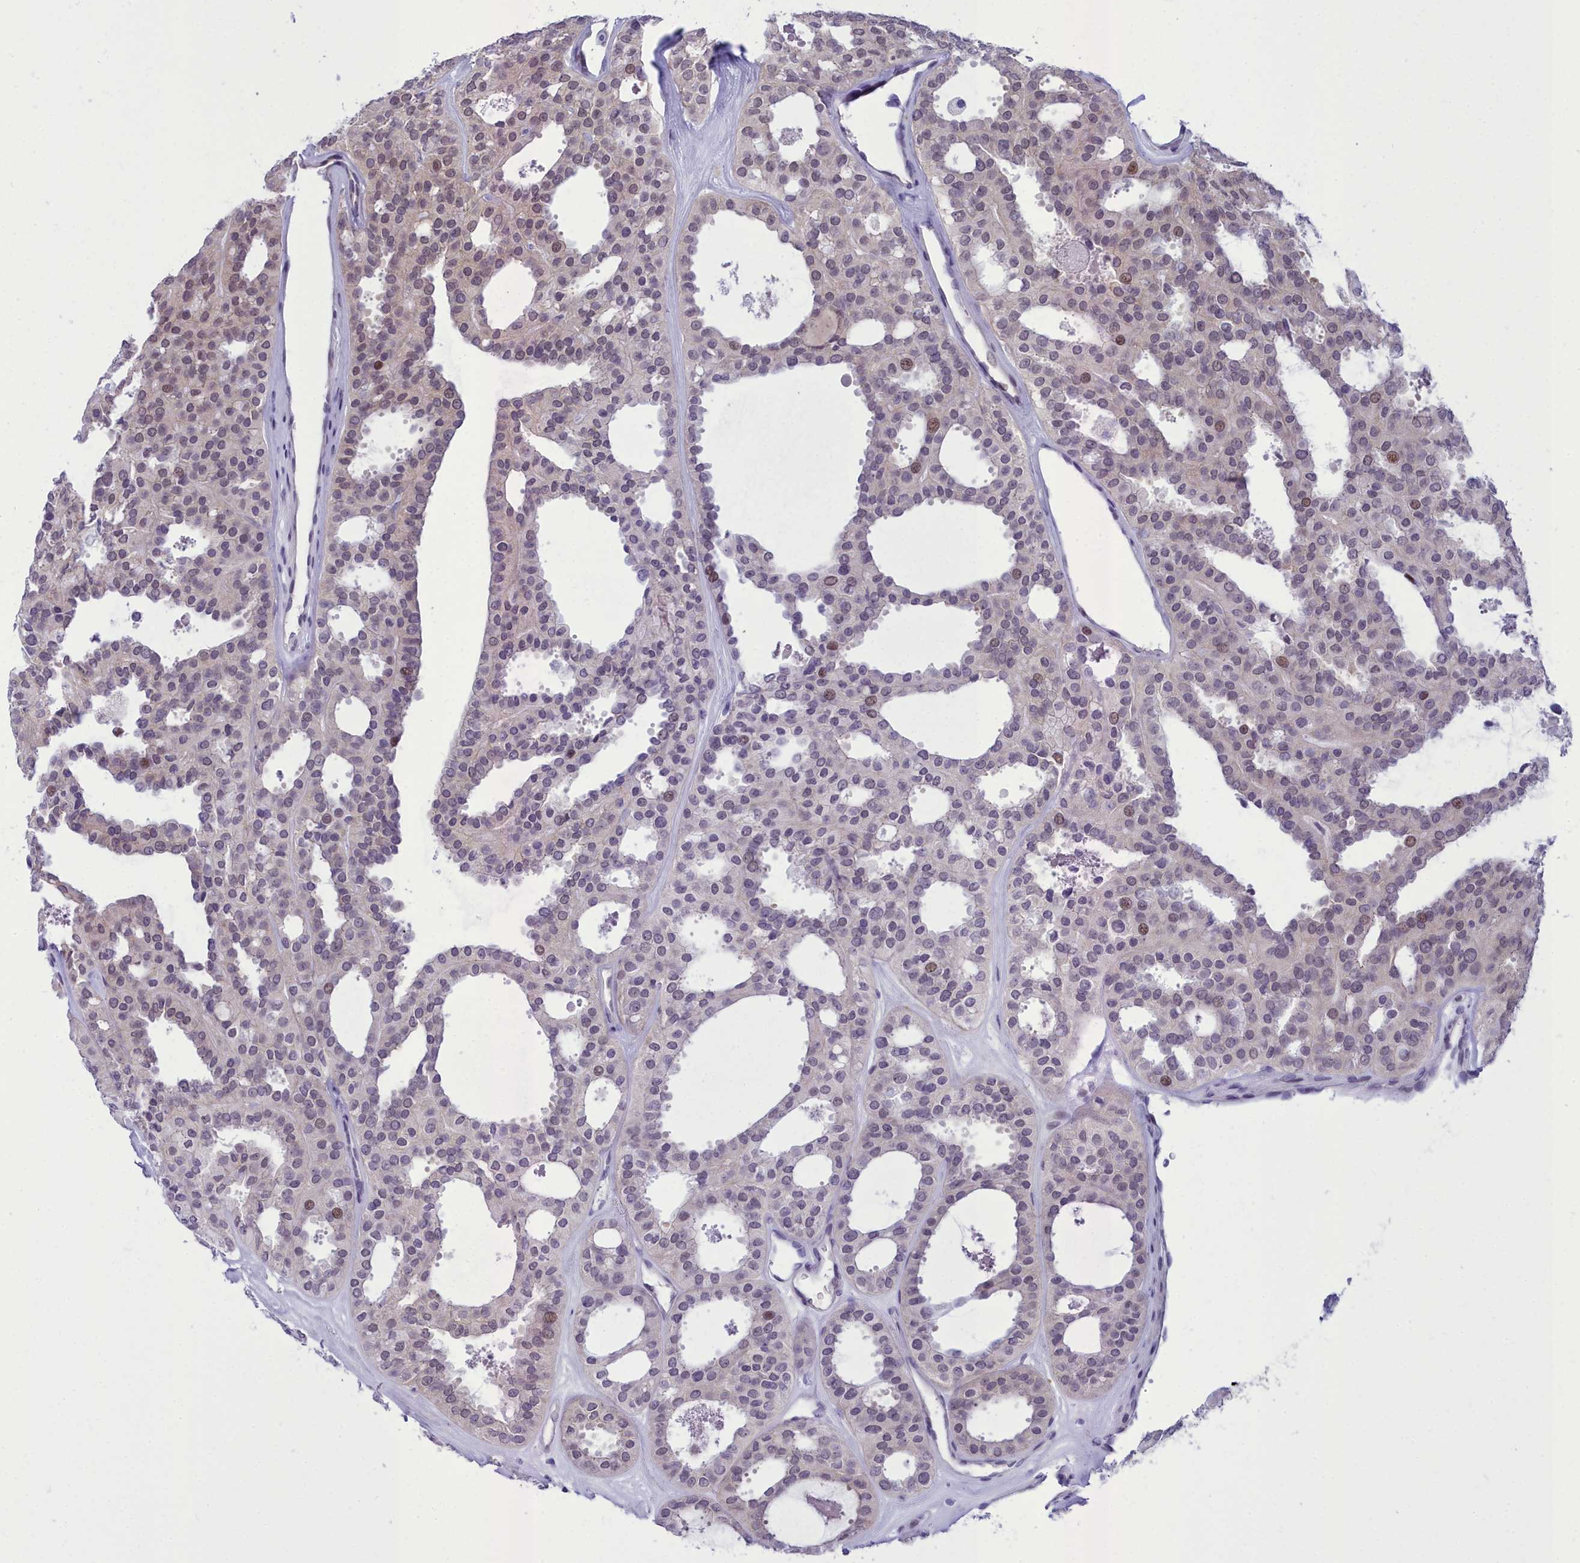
{"staining": {"intensity": "weak", "quantity": "25%-75%", "location": "nuclear"}, "tissue": "thyroid cancer", "cell_type": "Tumor cells", "image_type": "cancer", "snomed": [{"axis": "morphology", "description": "Follicular adenoma carcinoma, NOS"}, {"axis": "topography", "description": "Thyroid gland"}], "caption": "IHC (DAB (3,3'-diaminobenzidine)) staining of thyroid cancer (follicular adenoma carcinoma) displays weak nuclear protein positivity in approximately 25%-75% of tumor cells.", "gene": "CEACAM19", "patient": {"sex": "male", "age": 75}}